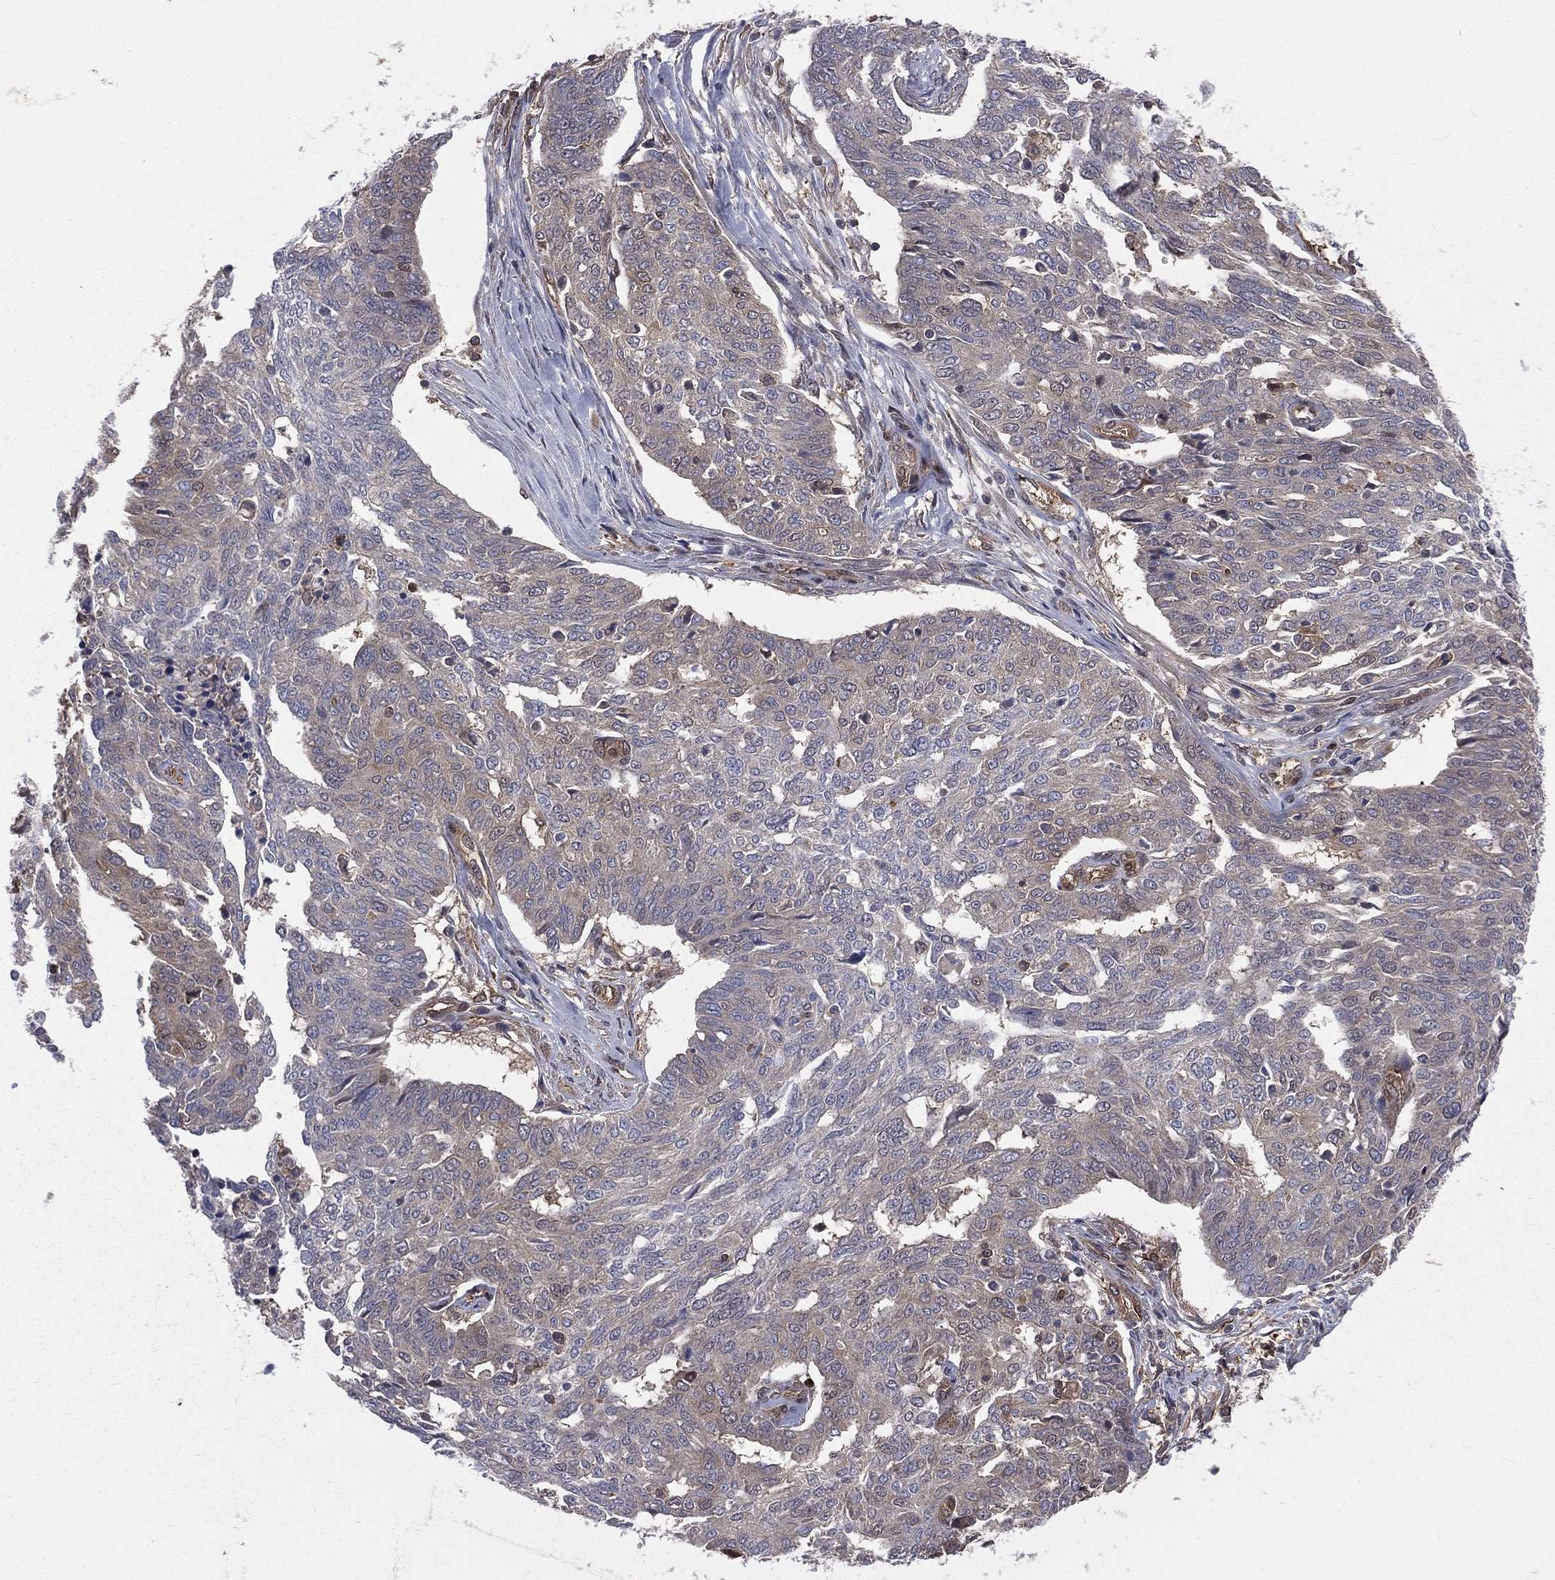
{"staining": {"intensity": "weak", "quantity": "<25%", "location": "cytoplasmic/membranous"}, "tissue": "ovarian cancer", "cell_type": "Tumor cells", "image_type": "cancer", "snomed": [{"axis": "morphology", "description": "Cystadenocarcinoma, serous, NOS"}, {"axis": "topography", "description": "Ovary"}], "caption": "High power microscopy photomicrograph of an immunohistochemistry (IHC) histopathology image of ovarian serous cystadenocarcinoma, revealing no significant expression in tumor cells. (DAB immunohistochemistry (IHC), high magnification).", "gene": "TBC1D2", "patient": {"sex": "female", "age": 67}}